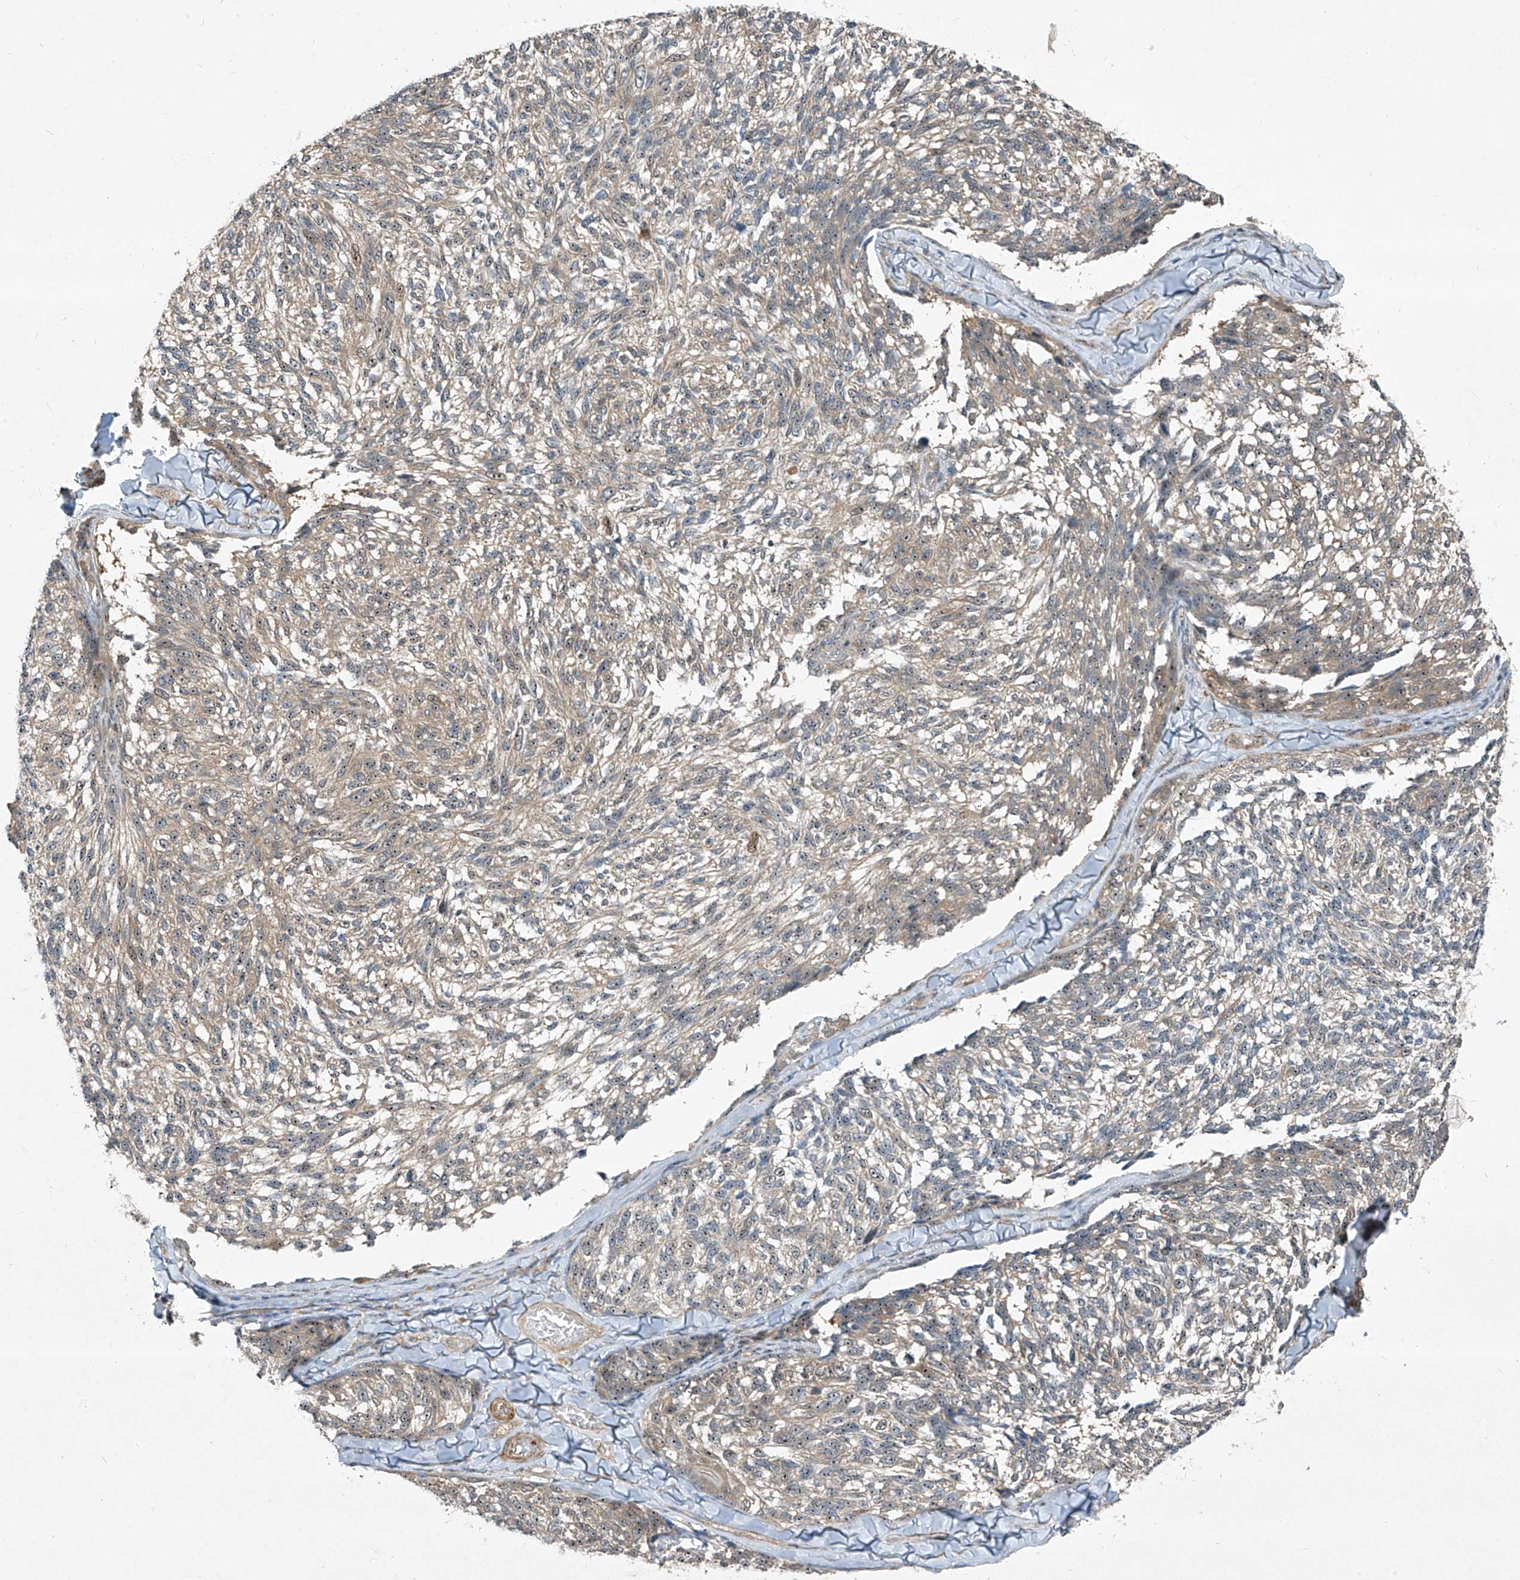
{"staining": {"intensity": "moderate", "quantity": "25%-75%", "location": "cytoplasmic/membranous,nuclear"}, "tissue": "melanoma", "cell_type": "Tumor cells", "image_type": "cancer", "snomed": [{"axis": "morphology", "description": "Malignant melanoma, NOS"}, {"axis": "topography", "description": "Skin"}], "caption": "A photomicrograph of human malignant melanoma stained for a protein reveals moderate cytoplasmic/membranous and nuclear brown staining in tumor cells.", "gene": "PPCS", "patient": {"sex": "female", "age": 73}}